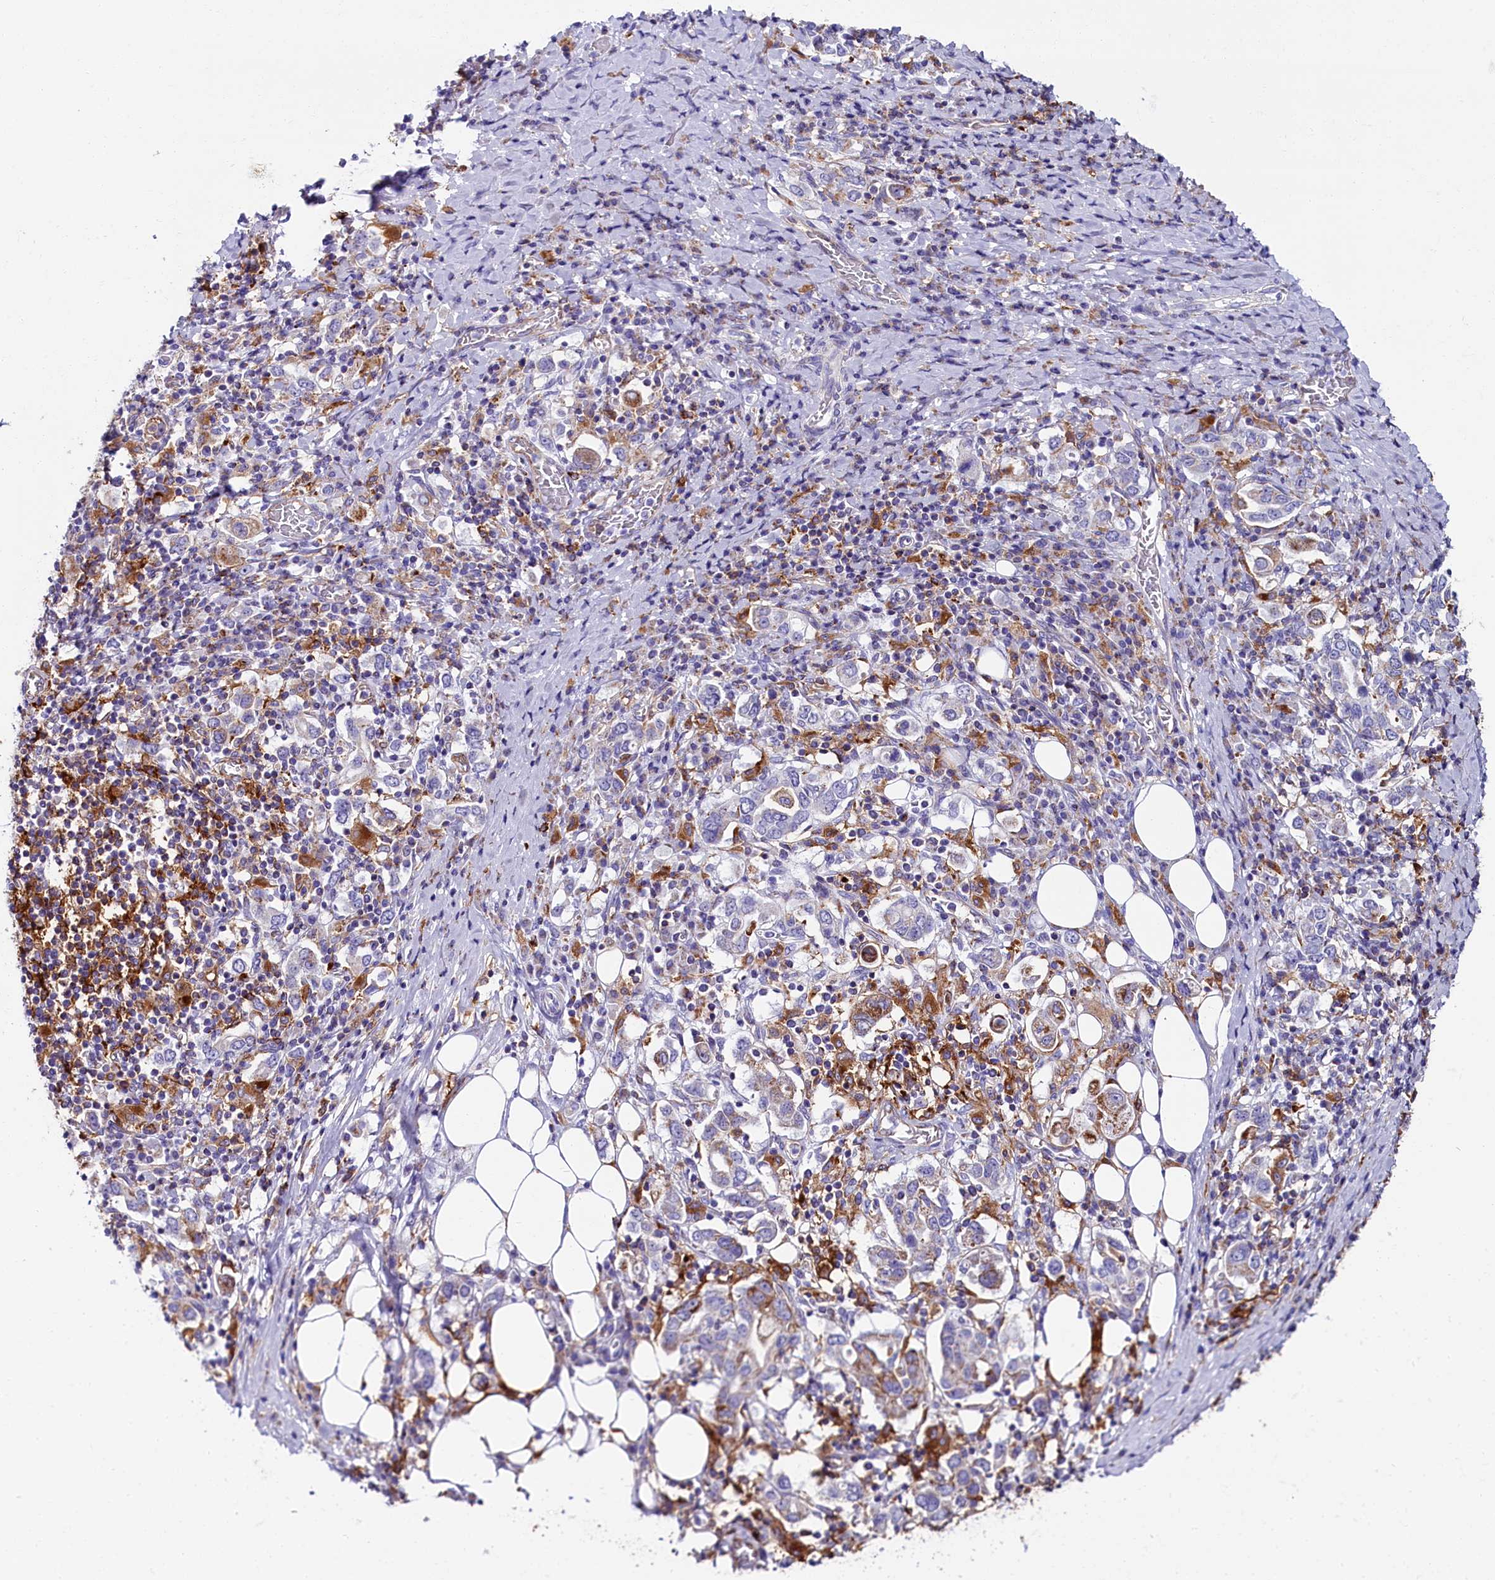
{"staining": {"intensity": "weak", "quantity": "<25%", "location": "cytoplasmic/membranous"}, "tissue": "stomach cancer", "cell_type": "Tumor cells", "image_type": "cancer", "snomed": [{"axis": "morphology", "description": "Adenocarcinoma, NOS"}, {"axis": "topography", "description": "Stomach, upper"}, {"axis": "topography", "description": "Stomach"}], "caption": "Human adenocarcinoma (stomach) stained for a protein using immunohistochemistry (IHC) reveals no positivity in tumor cells.", "gene": "IL20RA", "patient": {"sex": "male", "age": 62}}